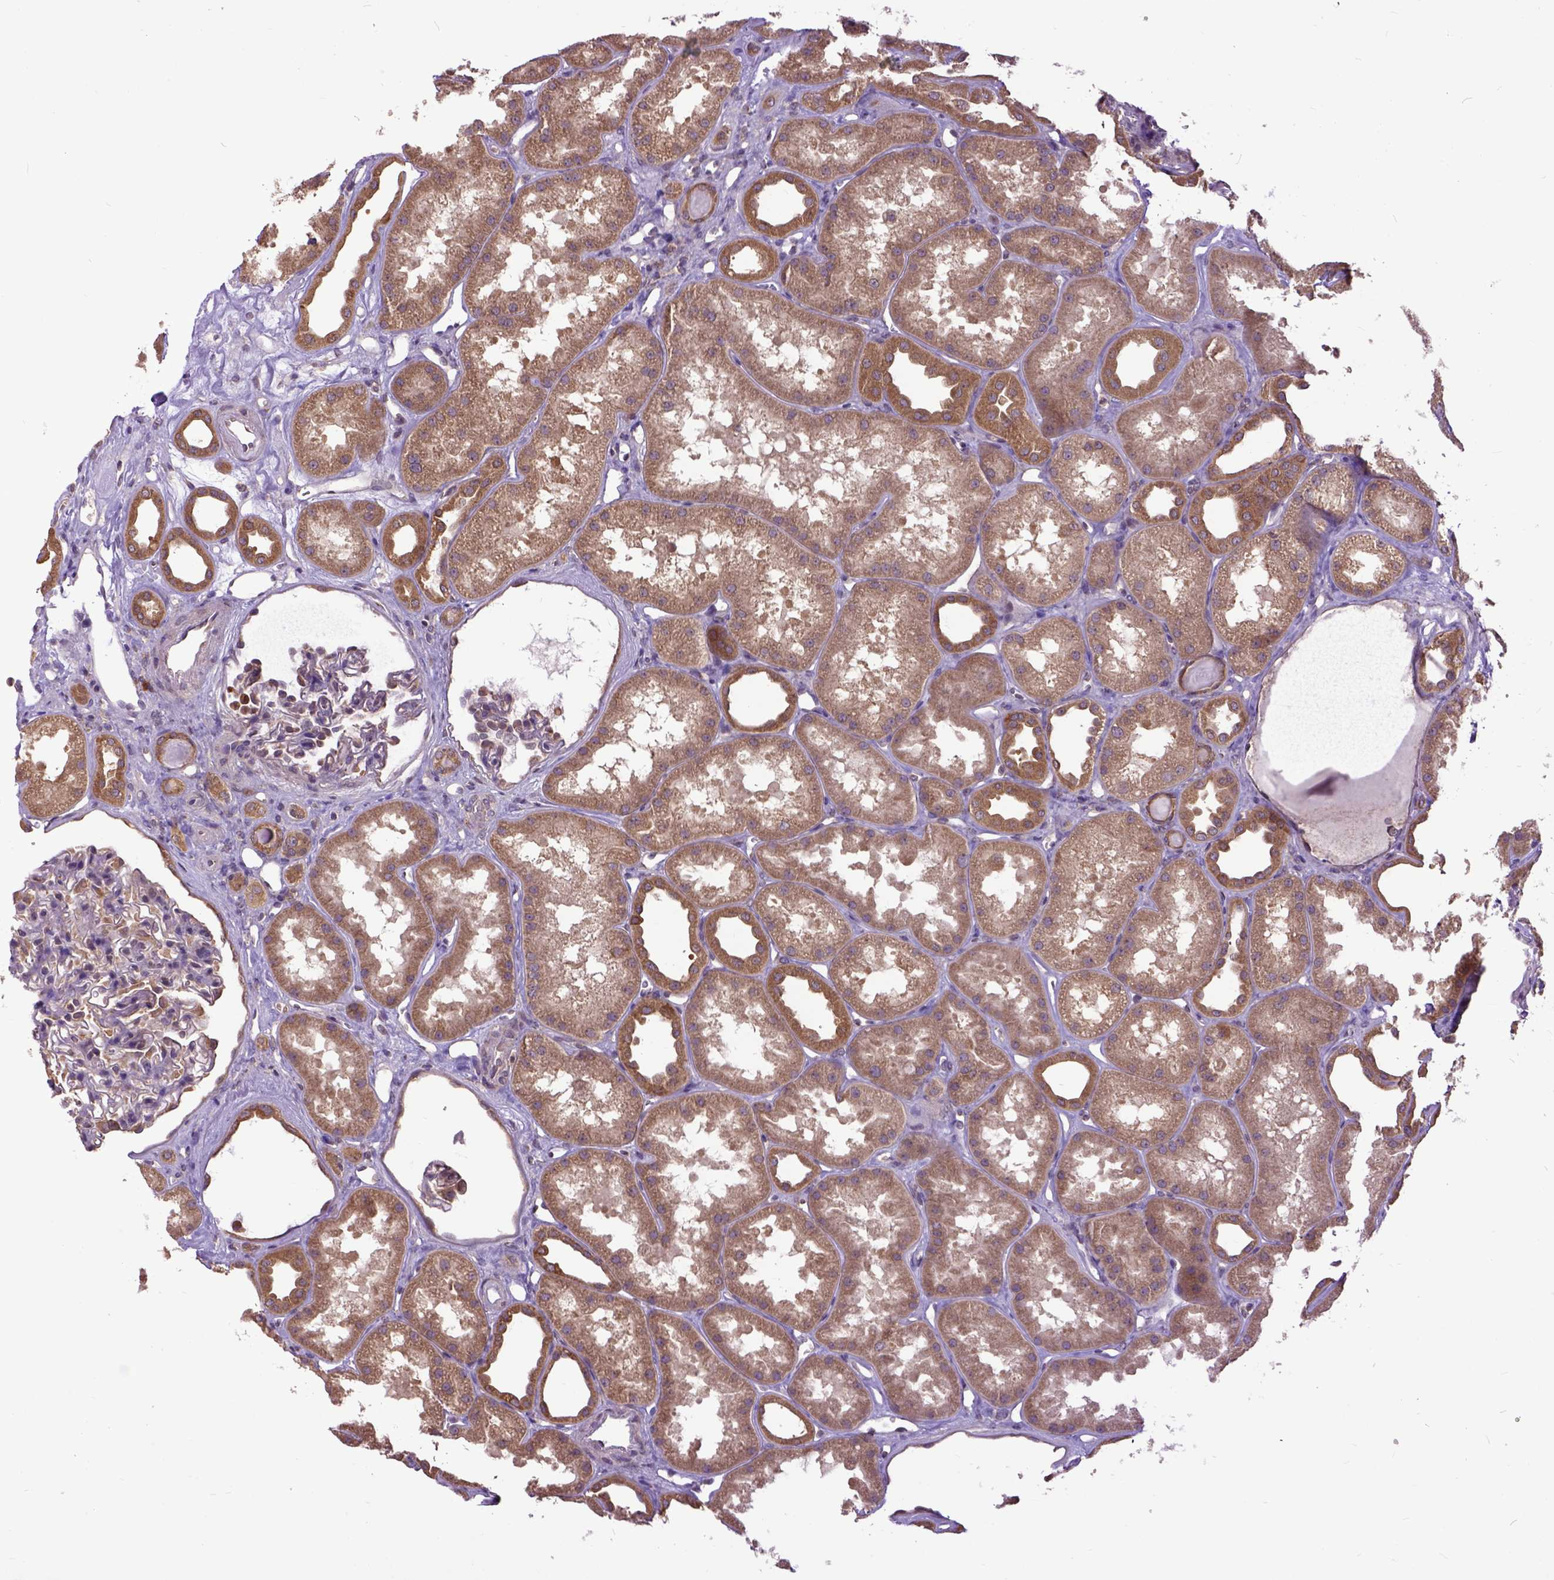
{"staining": {"intensity": "moderate", "quantity": "<25%", "location": "cytoplasmic/membranous"}, "tissue": "kidney", "cell_type": "Cells in glomeruli", "image_type": "normal", "snomed": [{"axis": "morphology", "description": "Normal tissue, NOS"}, {"axis": "topography", "description": "Kidney"}], "caption": "Protein staining of normal kidney shows moderate cytoplasmic/membranous staining in approximately <25% of cells in glomeruli.", "gene": "ARL1", "patient": {"sex": "male", "age": 61}}